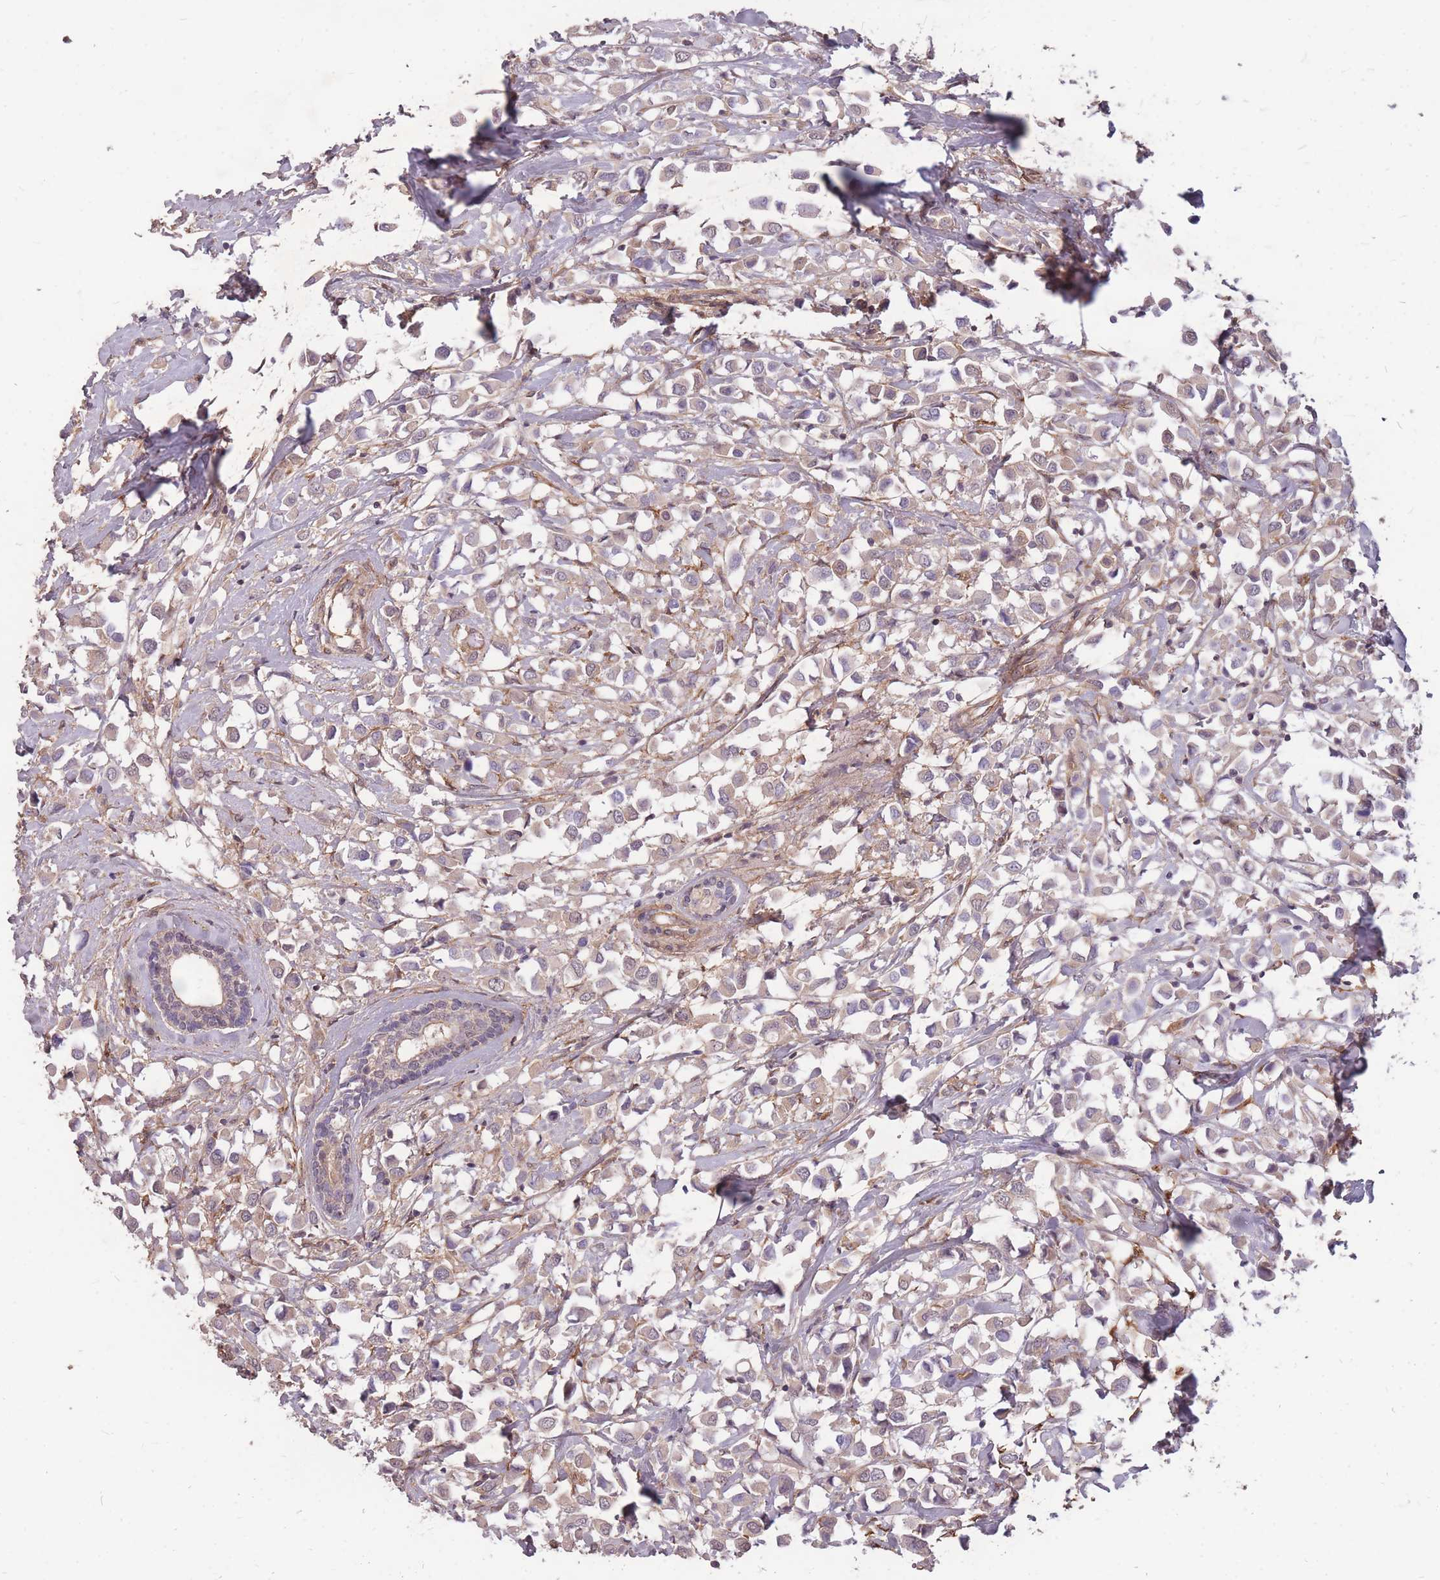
{"staining": {"intensity": "weak", "quantity": ">75%", "location": "cytoplasmic/membranous"}, "tissue": "breast cancer", "cell_type": "Tumor cells", "image_type": "cancer", "snomed": [{"axis": "morphology", "description": "Duct carcinoma"}, {"axis": "topography", "description": "Breast"}], "caption": "There is low levels of weak cytoplasmic/membranous expression in tumor cells of breast cancer, as demonstrated by immunohistochemical staining (brown color).", "gene": "DYNC1LI2", "patient": {"sex": "female", "age": 61}}